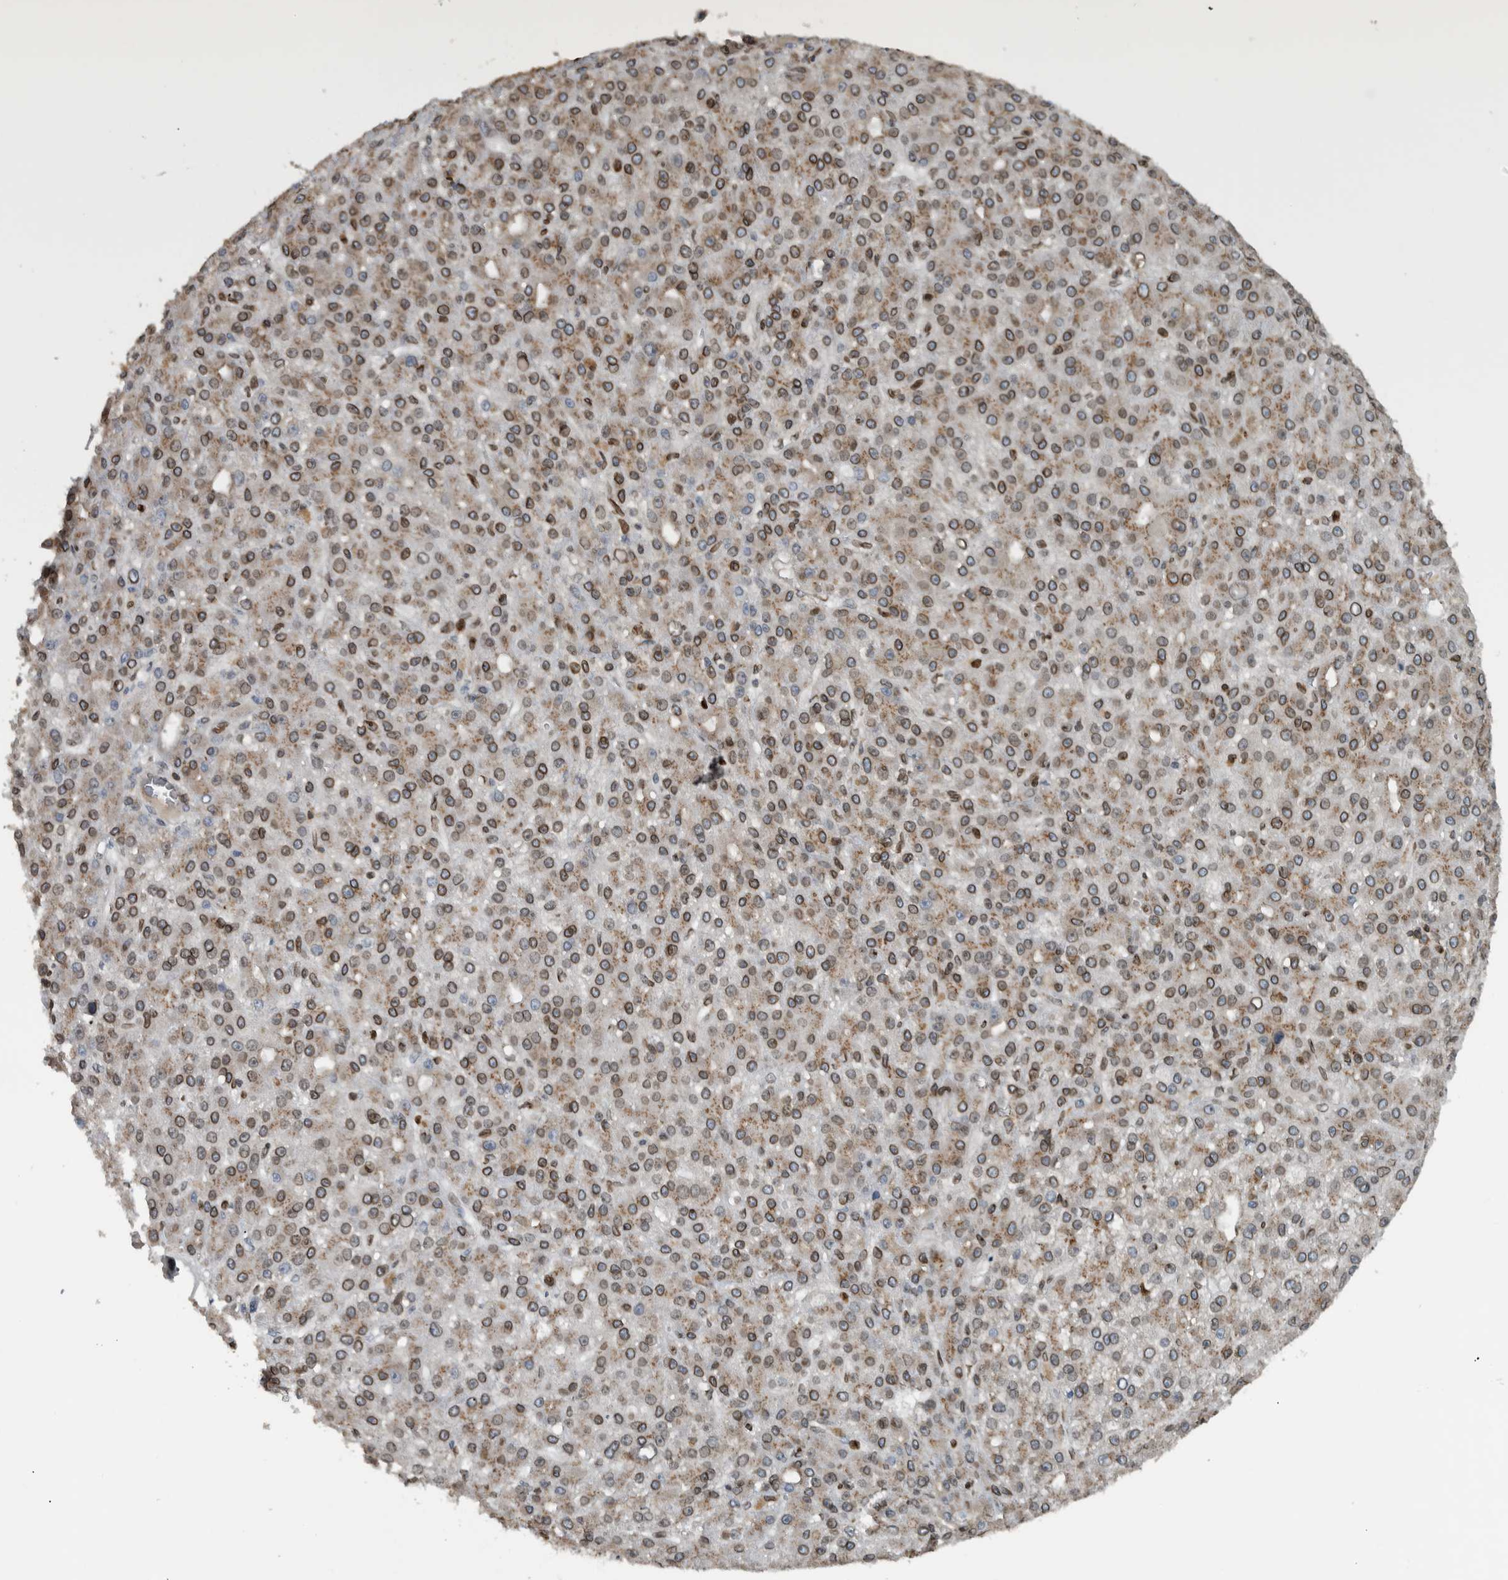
{"staining": {"intensity": "moderate", "quantity": "25%-75%", "location": "cytoplasmic/membranous,nuclear"}, "tissue": "liver cancer", "cell_type": "Tumor cells", "image_type": "cancer", "snomed": [{"axis": "morphology", "description": "Carcinoma, Hepatocellular, NOS"}, {"axis": "topography", "description": "Liver"}], "caption": "Protein positivity by IHC exhibits moderate cytoplasmic/membranous and nuclear expression in approximately 25%-75% of tumor cells in liver cancer.", "gene": "FAM135B", "patient": {"sex": "male", "age": 67}}